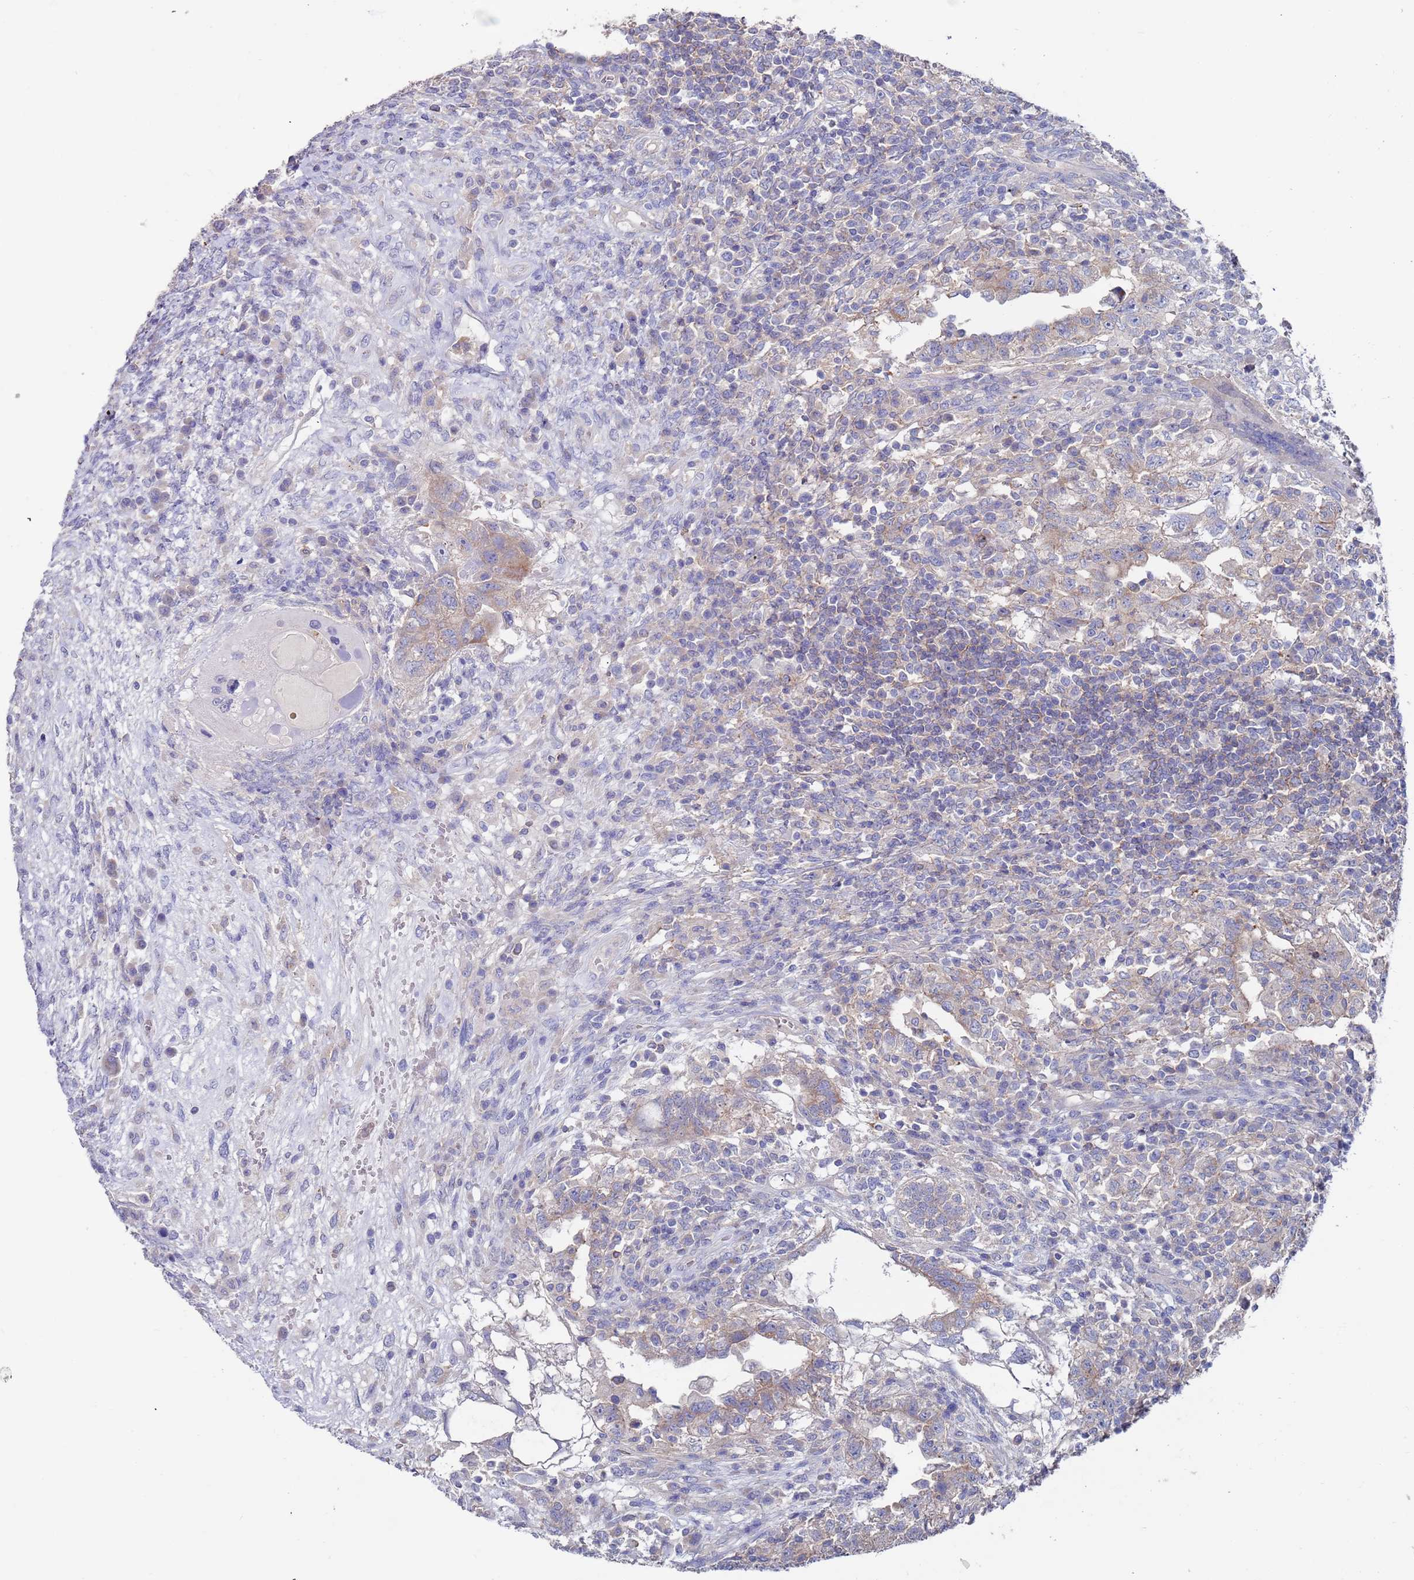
{"staining": {"intensity": "weak", "quantity": "<25%", "location": "cytoplasmic/membranous"}, "tissue": "testis cancer", "cell_type": "Tumor cells", "image_type": "cancer", "snomed": [{"axis": "morphology", "description": "Carcinoma, Embryonal, NOS"}, {"axis": "topography", "description": "Testis"}], "caption": "Immunohistochemistry (IHC) photomicrograph of testis cancer stained for a protein (brown), which demonstrates no positivity in tumor cells.", "gene": "KRTCAP3", "patient": {"sex": "male", "age": 26}}